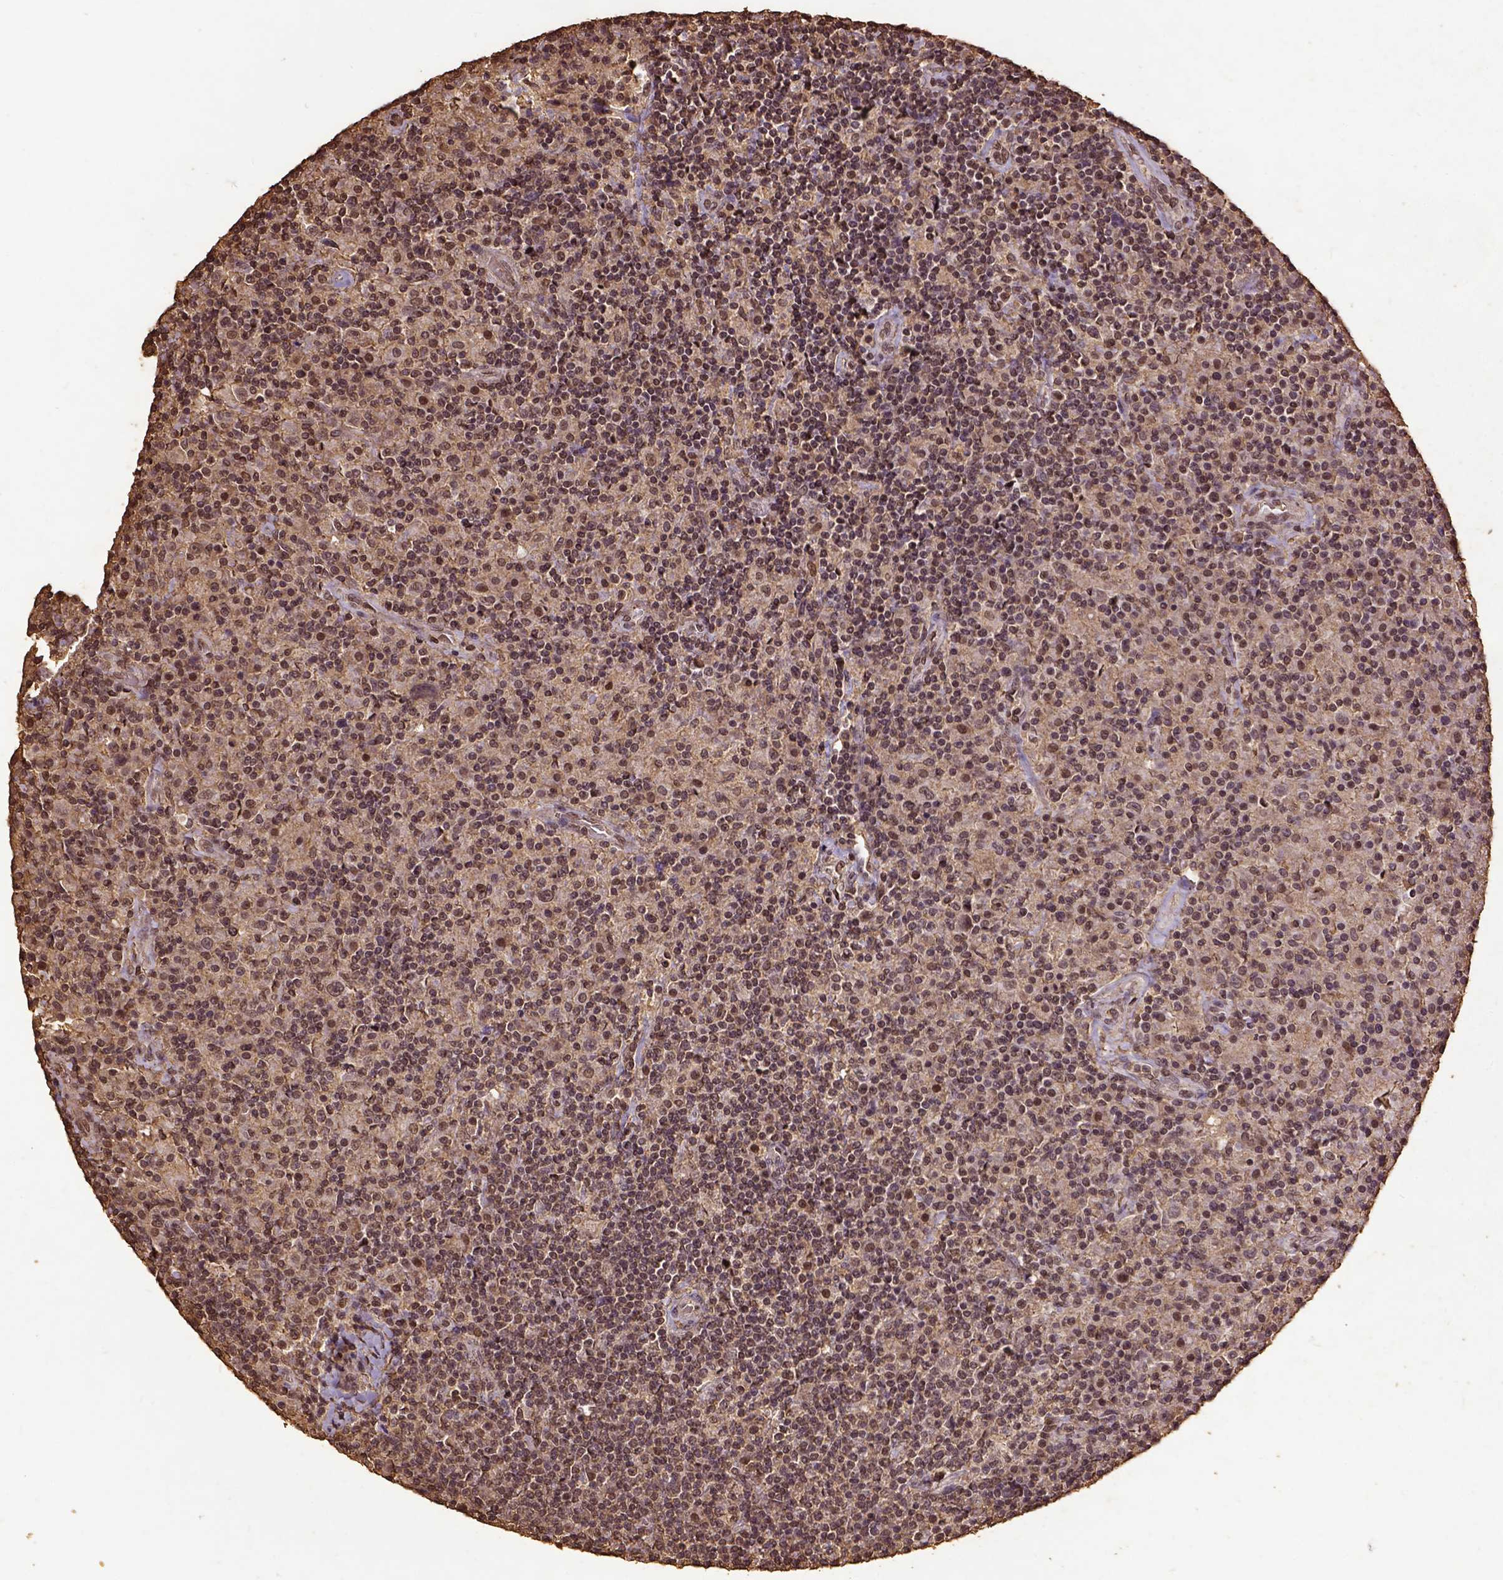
{"staining": {"intensity": "moderate", "quantity": ">75%", "location": "nuclear"}, "tissue": "lymphoma", "cell_type": "Tumor cells", "image_type": "cancer", "snomed": [{"axis": "morphology", "description": "Hodgkin's disease, NOS"}, {"axis": "topography", "description": "Lymph node"}], "caption": "Hodgkin's disease stained for a protein (brown) reveals moderate nuclear positive positivity in about >75% of tumor cells.", "gene": "NACC1", "patient": {"sex": "male", "age": 70}}